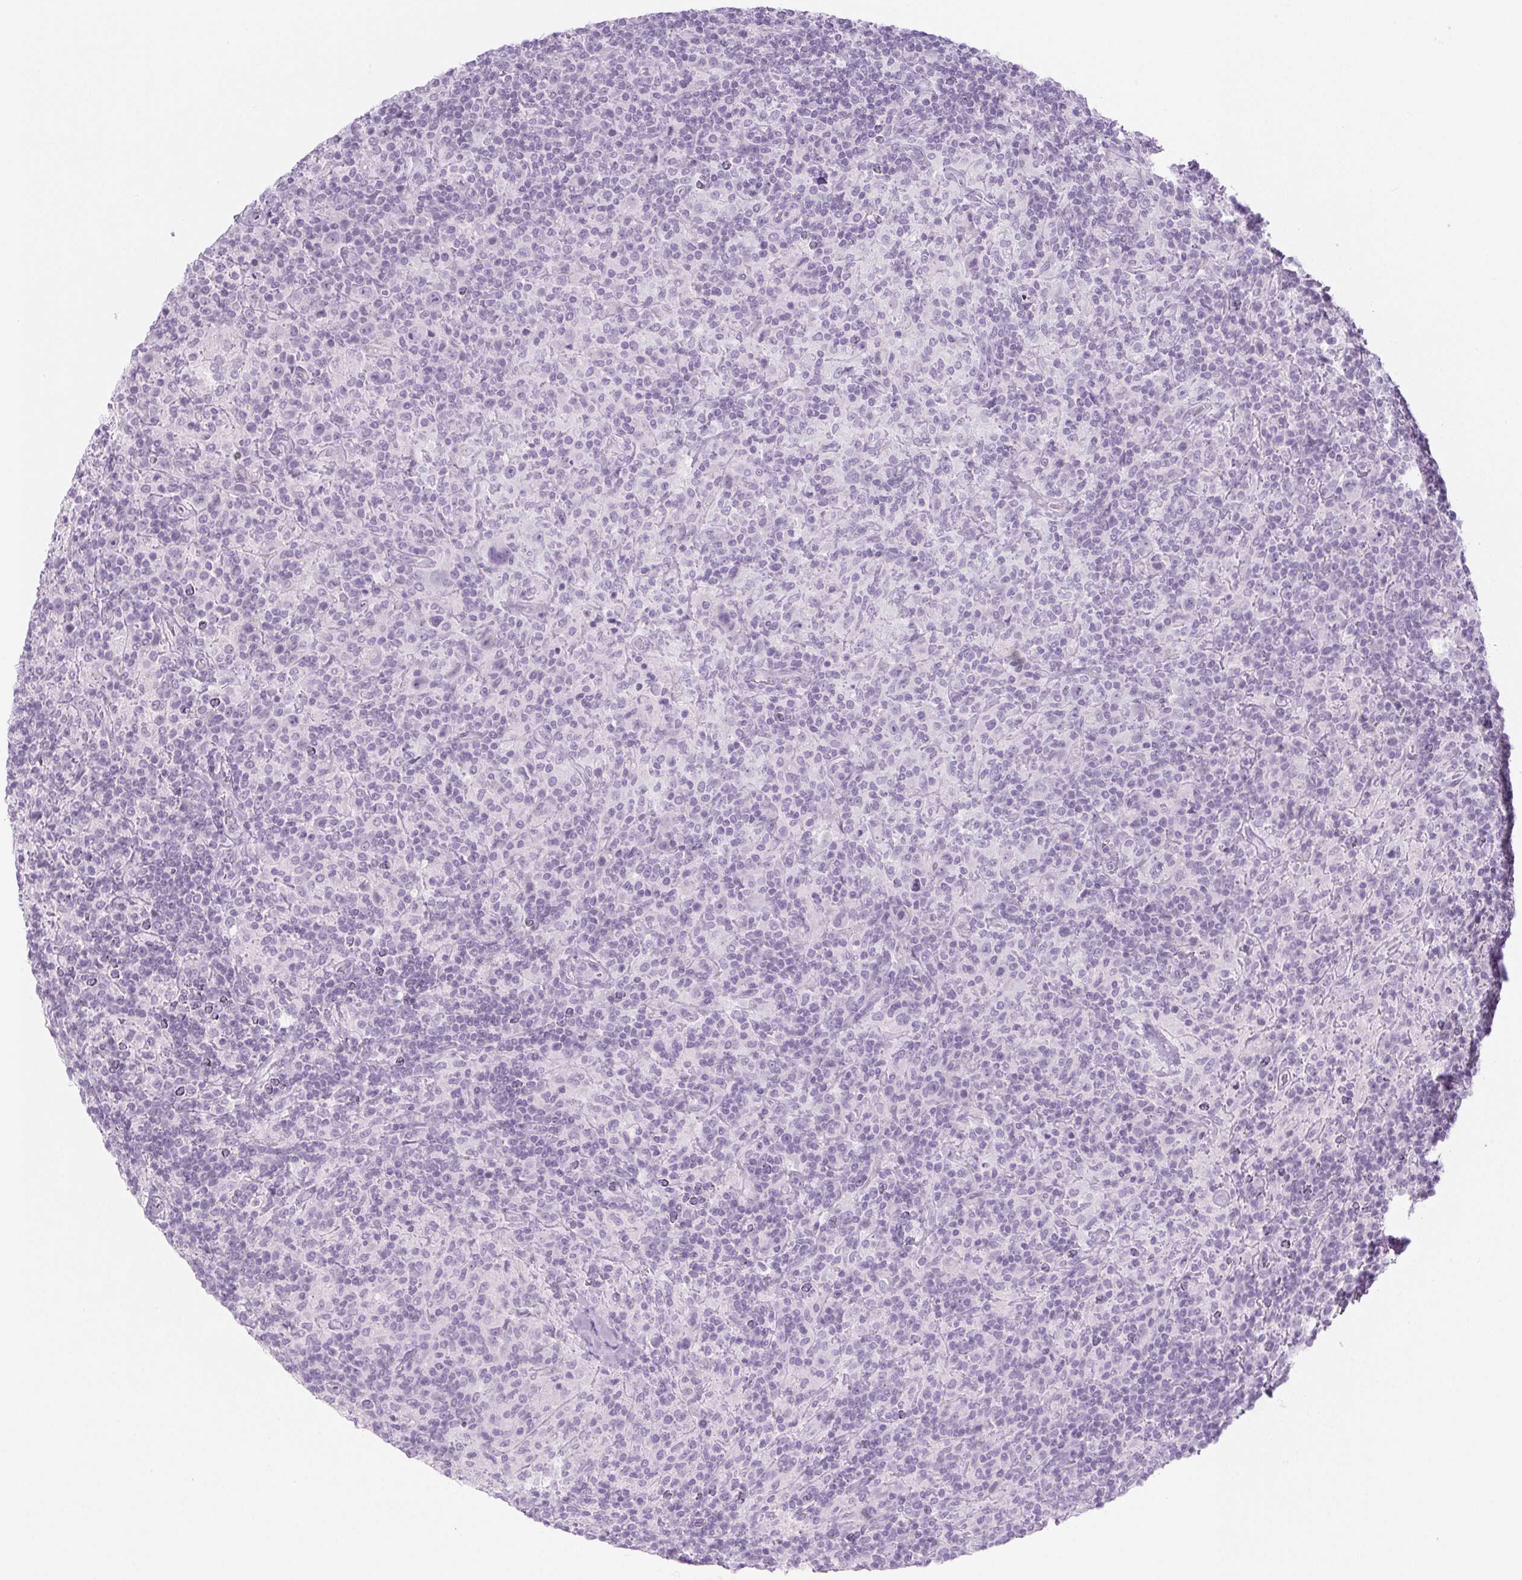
{"staining": {"intensity": "negative", "quantity": "none", "location": "none"}, "tissue": "lymphoma", "cell_type": "Tumor cells", "image_type": "cancer", "snomed": [{"axis": "morphology", "description": "Hodgkin's disease, NOS"}, {"axis": "topography", "description": "Lymph node"}], "caption": "Immunohistochemistry (IHC) of lymphoma displays no staining in tumor cells.", "gene": "PI3", "patient": {"sex": "male", "age": 70}}